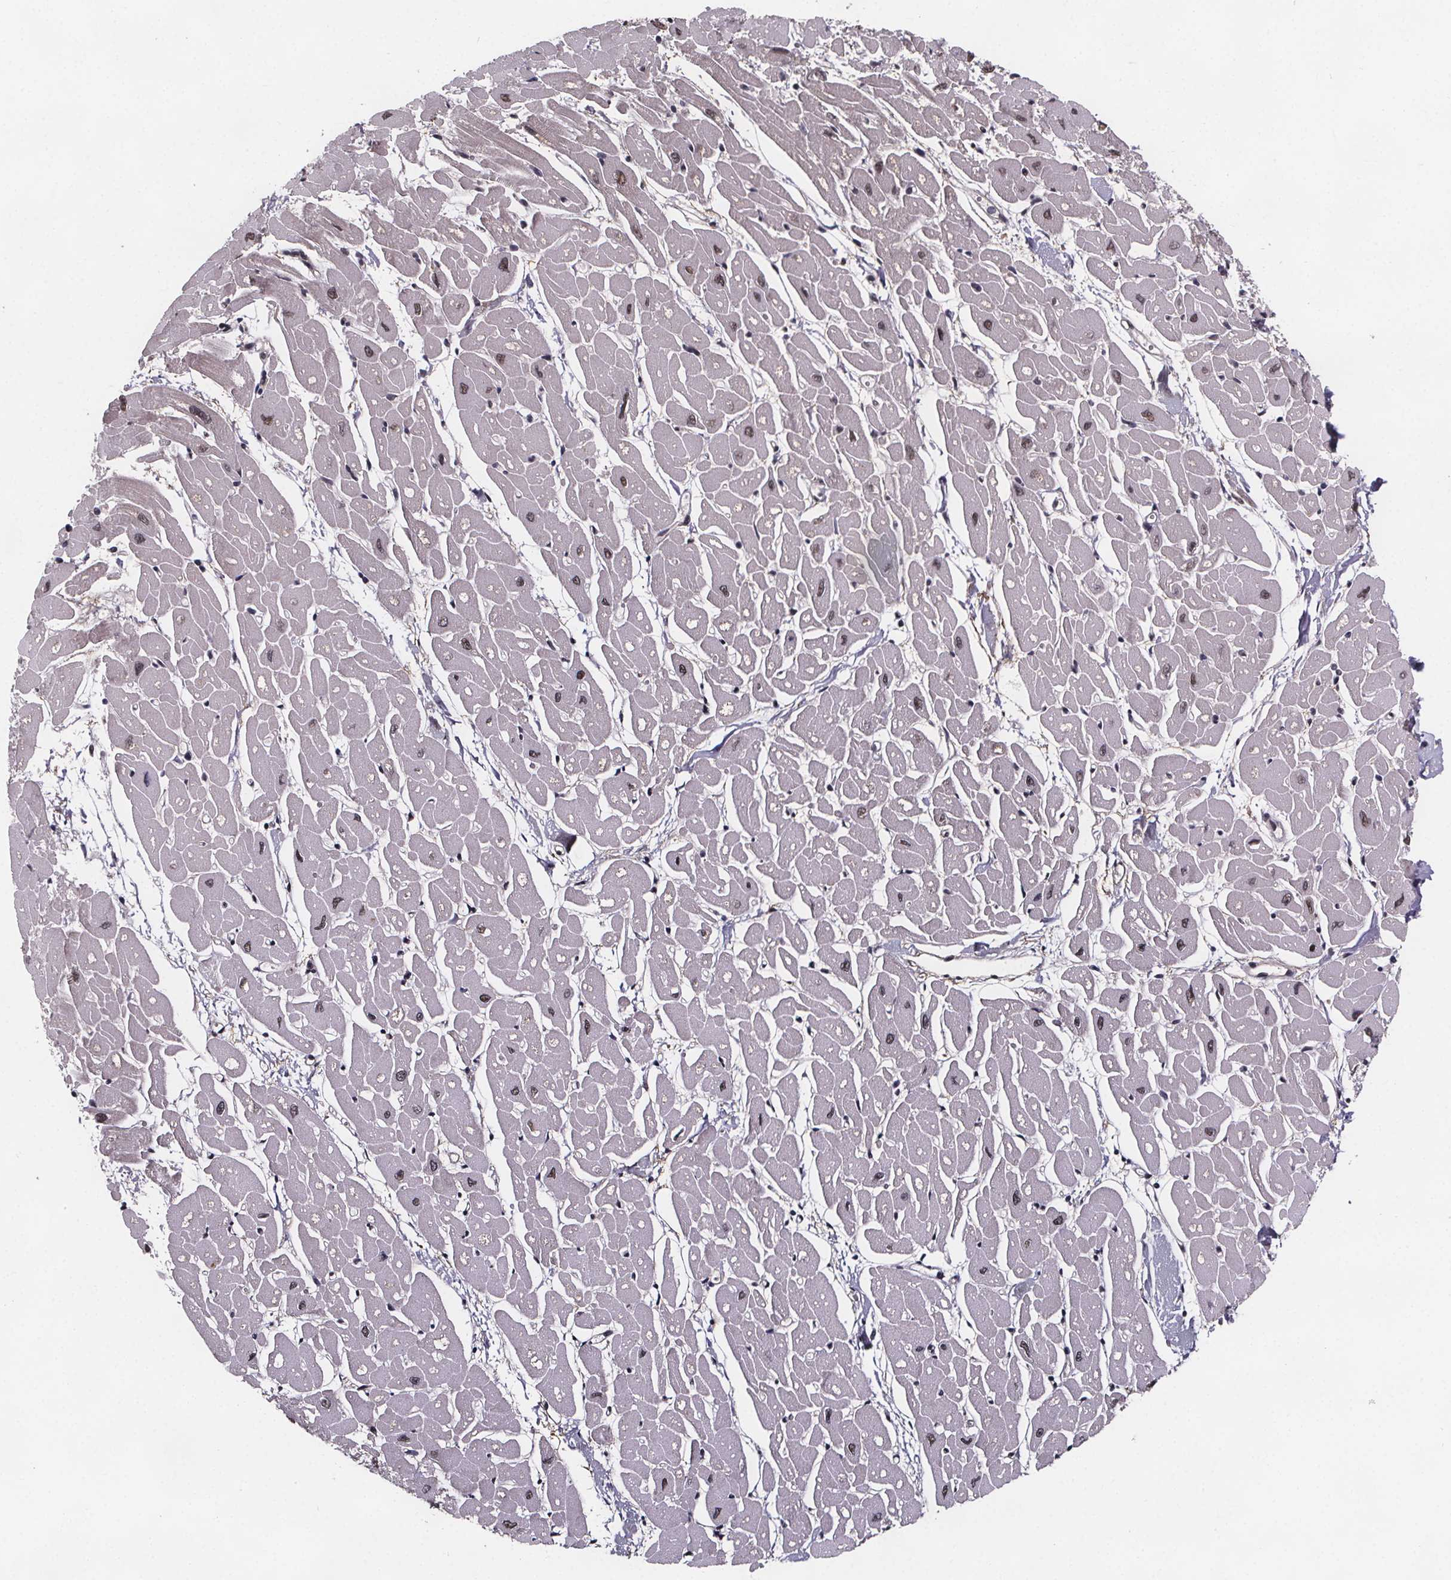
{"staining": {"intensity": "weak", "quantity": "25%-75%", "location": "nuclear"}, "tissue": "heart muscle", "cell_type": "Cardiomyocytes", "image_type": "normal", "snomed": [{"axis": "morphology", "description": "Normal tissue, NOS"}, {"axis": "topography", "description": "Heart"}], "caption": "Immunohistochemistry (IHC) (DAB) staining of unremarkable heart muscle reveals weak nuclear protein positivity in about 25%-75% of cardiomyocytes.", "gene": "U2SURP", "patient": {"sex": "male", "age": 57}}